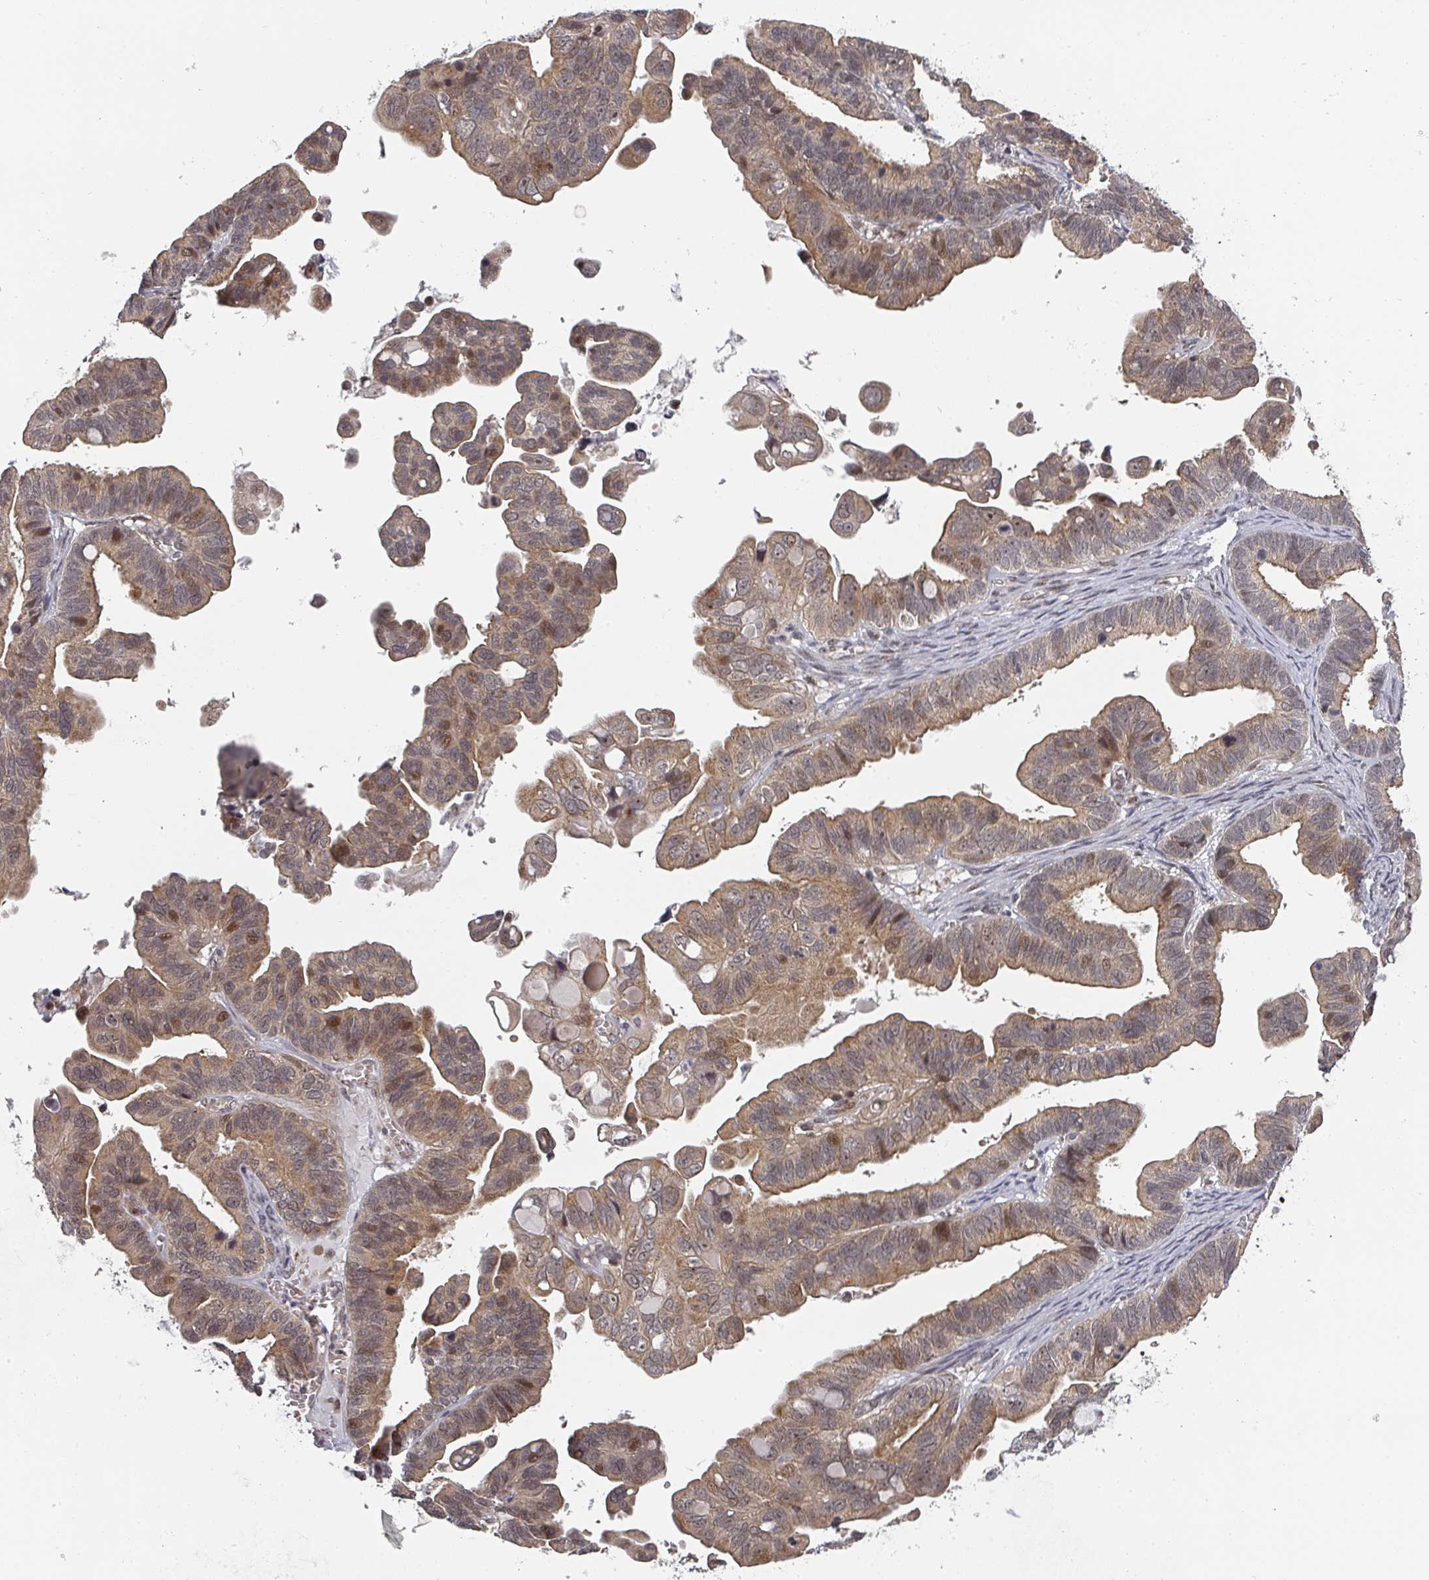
{"staining": {"intensity": "moderate", "quantity": ">75%", "location": "cytoplasmic/membranous,nuclear"}, "tissue": "ovarian cancer", "cell_type": "Tumor cells", "image_type": "cancer", "snomed": [{"axis": "morphology", "description": "Cystadenocarcinoma, serous, NOS"}, {"axis": "topography", "description": "Ovary"}], "caption": "Ovarian cancer tissue shows moderate cytoplasmic/membranous and nuclear positivity in approximately >75% of tumor cells", "gene": "KIF1C", "patient": {"sex": "female", "age": 56}}